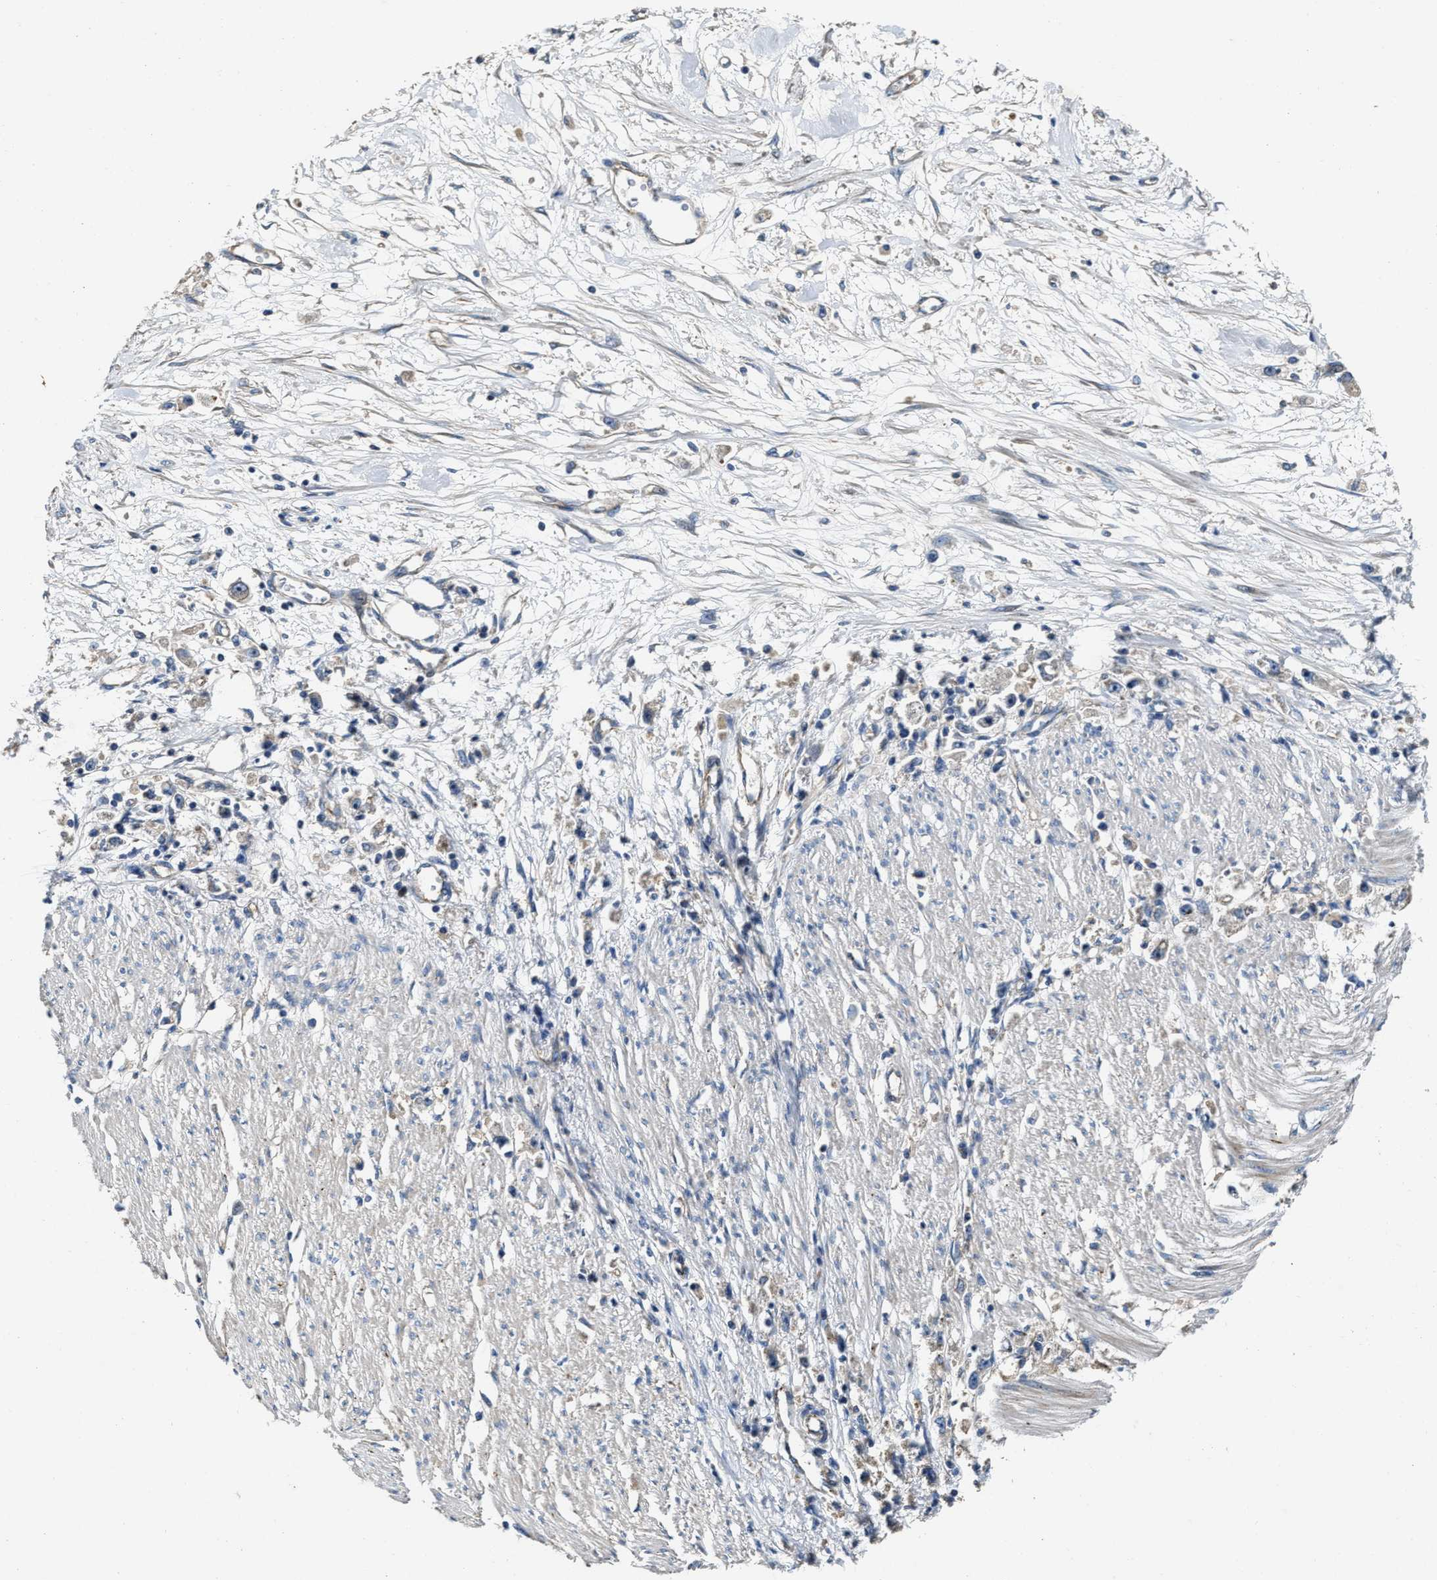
{"staining": {"intensity": "negative", "quantity": "none", "location": "none"}, "tissue": "stomach cancer", "cell_type": "Tumor cells", "image_type": "cancer", "snomed": [{"axis": "morphology", "description": "Adenocarcinoma, NOS"}, {"axis": "topography", "description": "Stomach"}], "caption": "Protein analysis of stomach cancer (adenocarcinoma) exhibits no significant expression in tumor cells.", "gene": "PTAR1", "patient": {"sex": "female", "age": 59}}